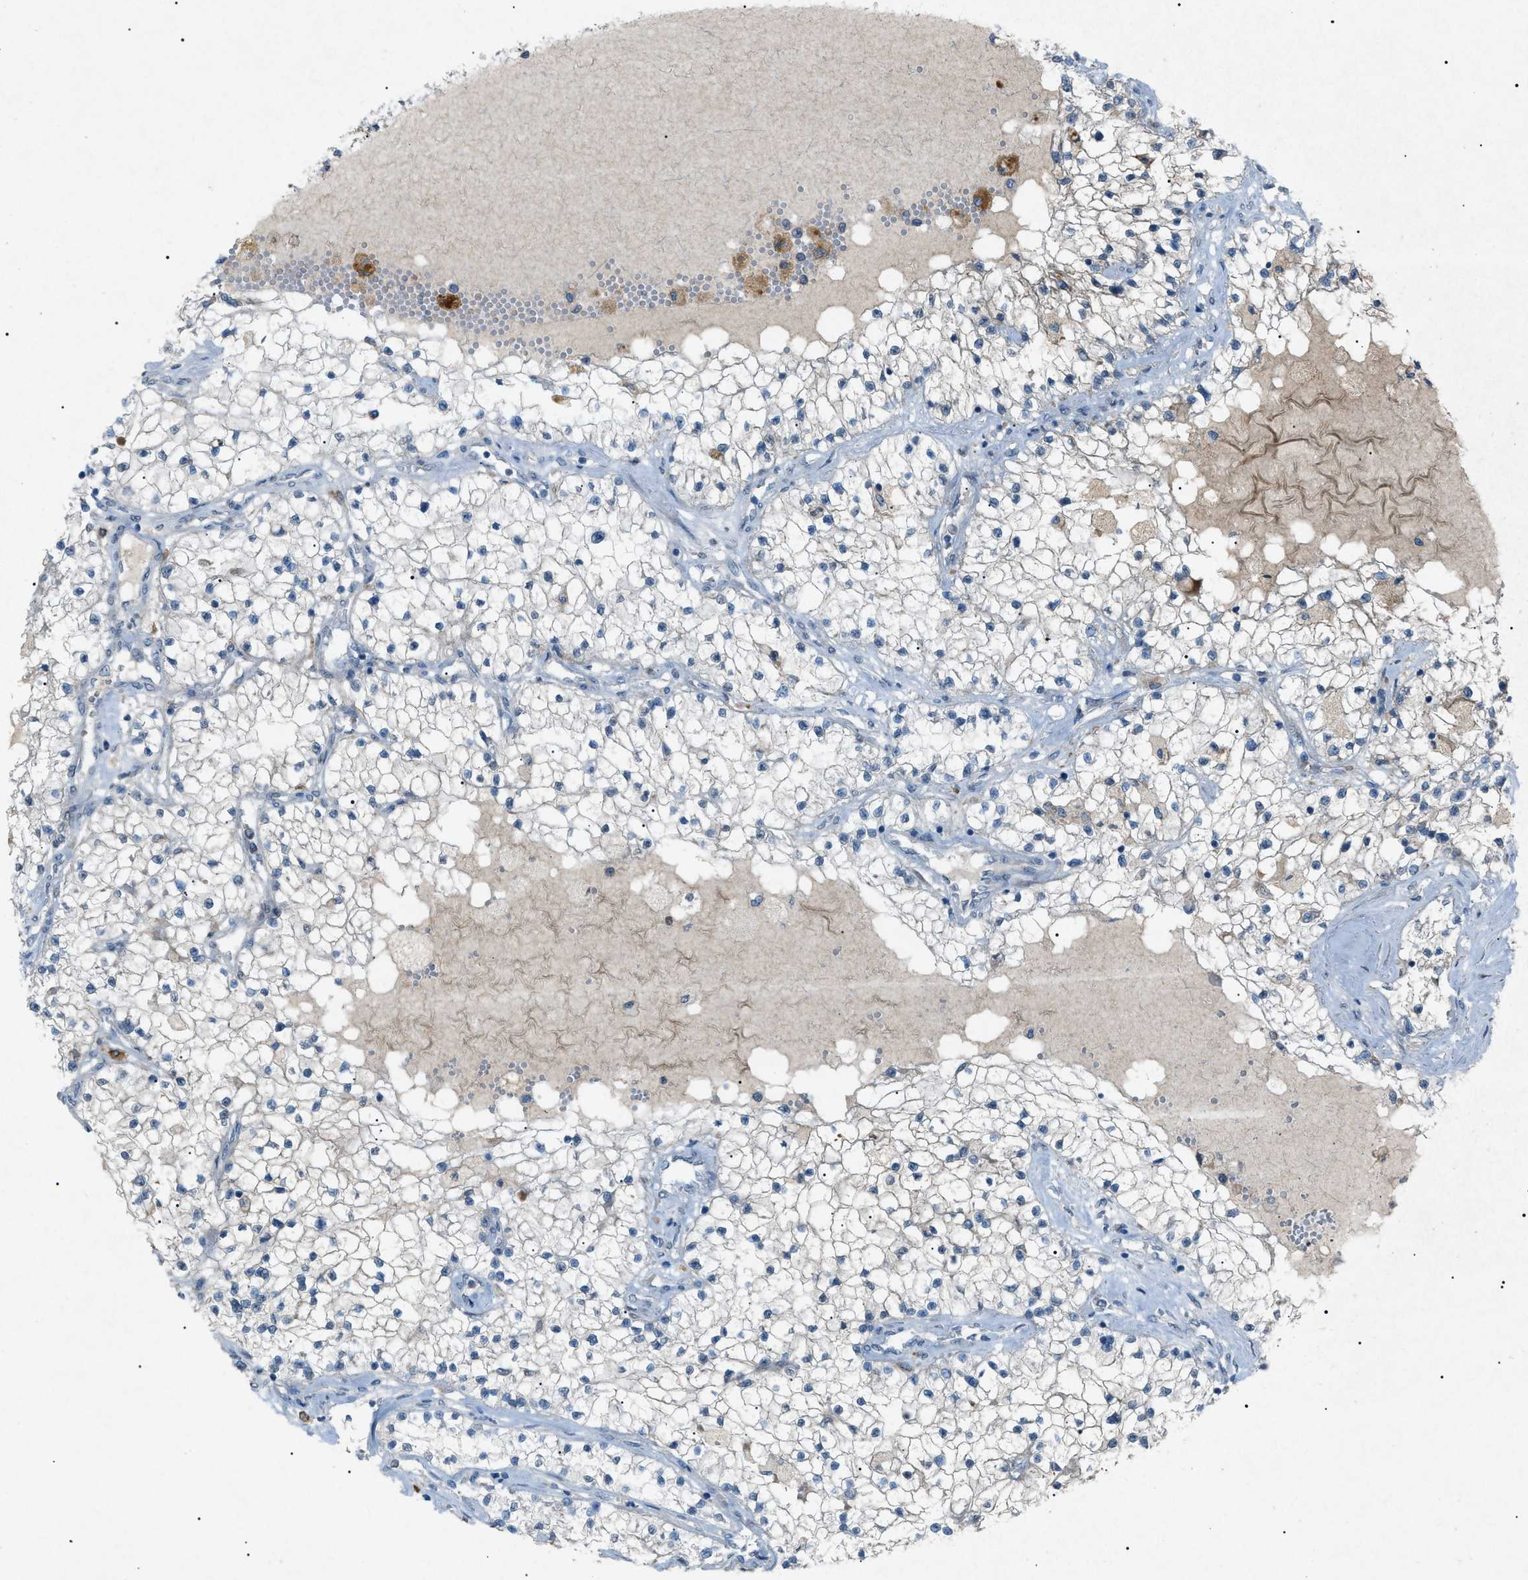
{"staining": {"intensity": "negative", "quantity": "none", "location": "none"}, "tissue": "renal cancer", "cell_type": "Tumor cells", "image_type": "cancer", "snomed": [{"axis": "morphology", "description": "Adenocarcinoma, NOS"}, {"axis": "topography", "description": "Kidney"}], "caption": "A high-resolution micrograph shows immunohistochemistry staining of renal adenocarcinoma, which shows no significant expression in tumor cells. (IHC, brightfield microscopy, high magnification).", "gene": "BTK", "patient": {"sex": "male", "age": 68}}